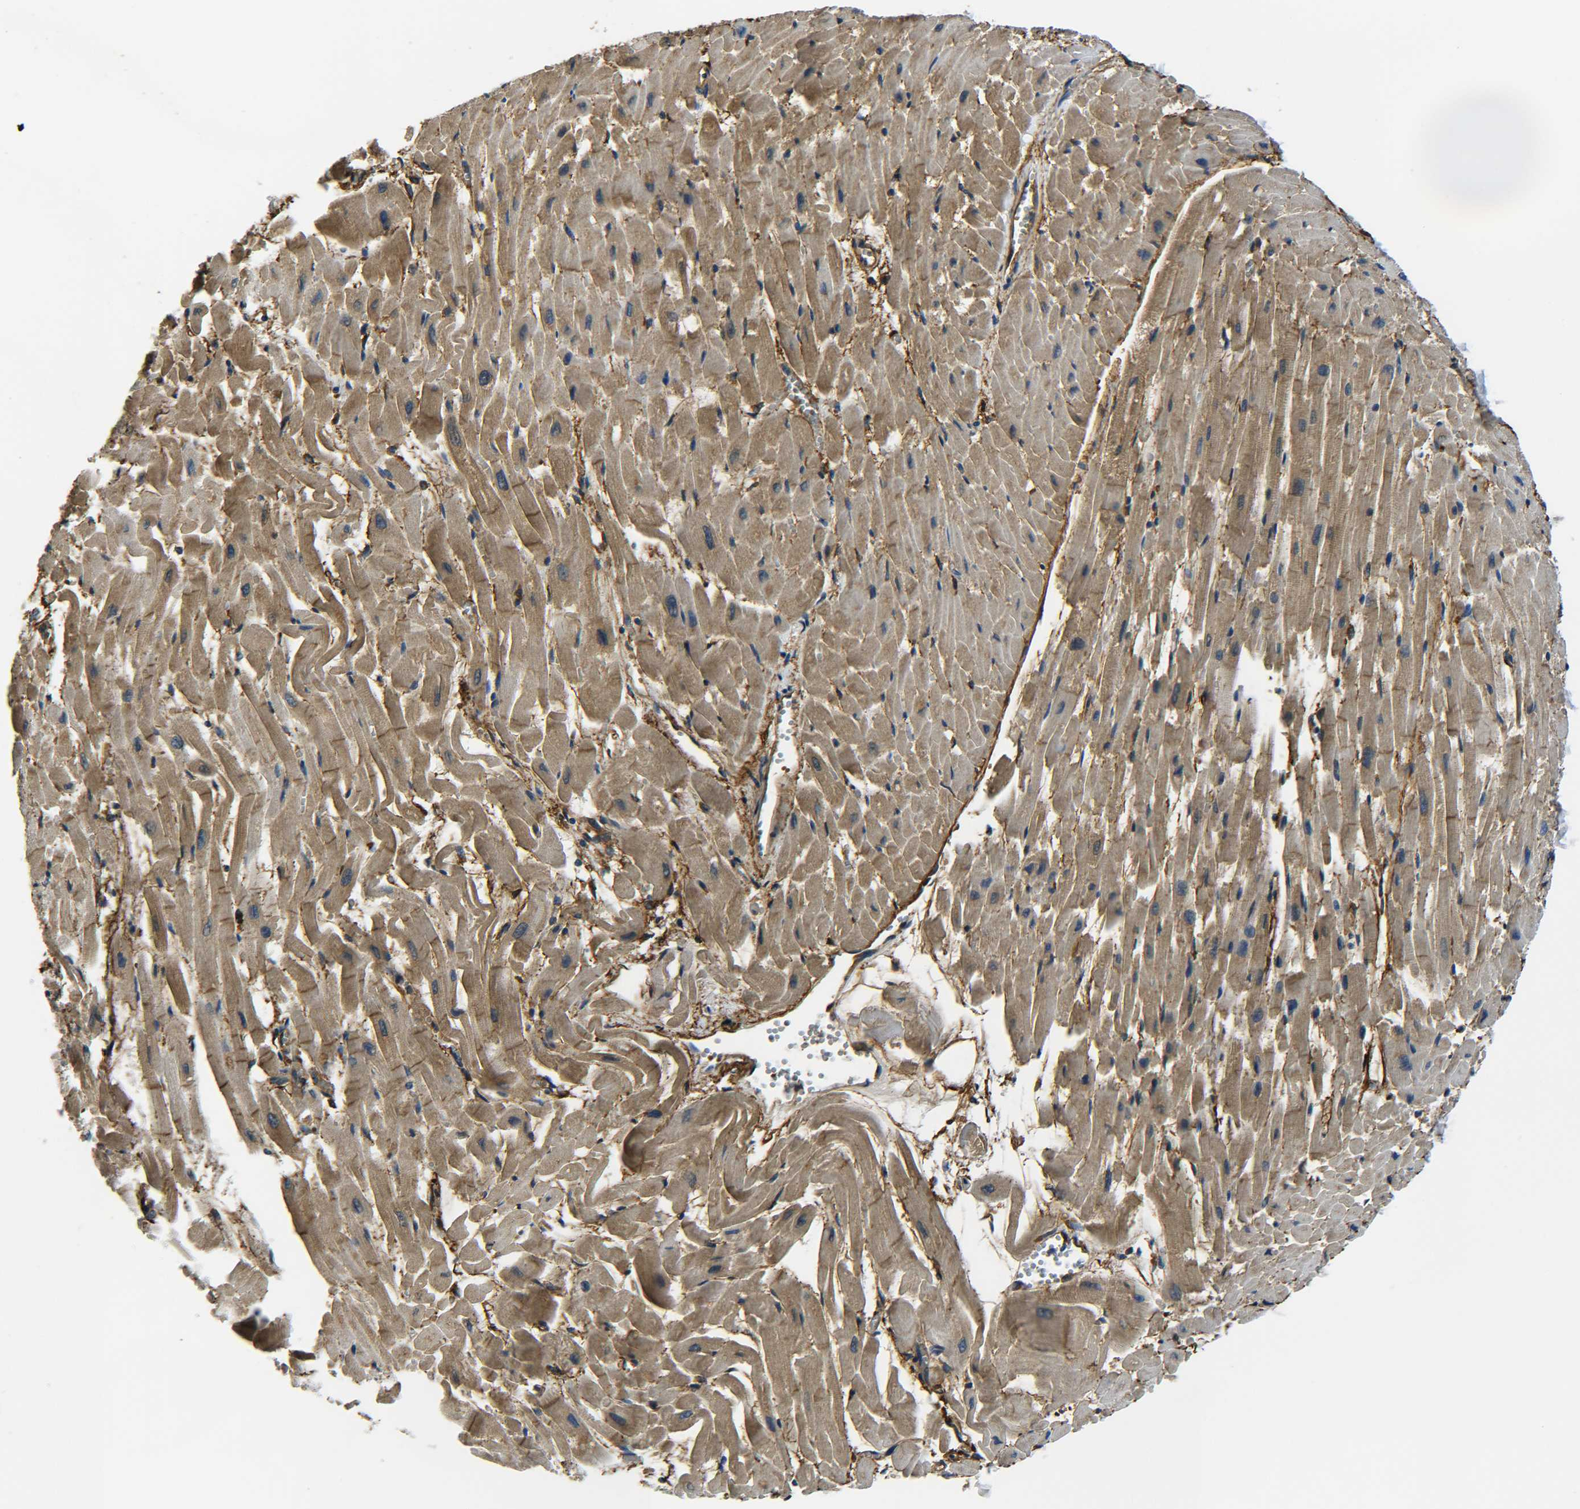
{"staining": {"intensity": "moderate", "quantity": ">75%", "location": "cytoplasmic/membranous"}, "tissue": "heart muscle", "cell_type": "Cardiomyocytes", "image_type": "normal", "snomed": [{"axis": "morphology", "description": "Normal tissue, NOS"}, {"axis": "topography", "description": "Heart"}], "caption": "IHC image of benign heart muscle: heart muscle stained using immunohistochemistry (IHC) exhibits medium levels of moderate protein expression localized specifically in the cytoplasmic/membranous of cardiomyocytes, appearing as a cytoplasmic/membranous brown color.", "gene": "PREB", "patient": {"sex": "female", "age": 19}}